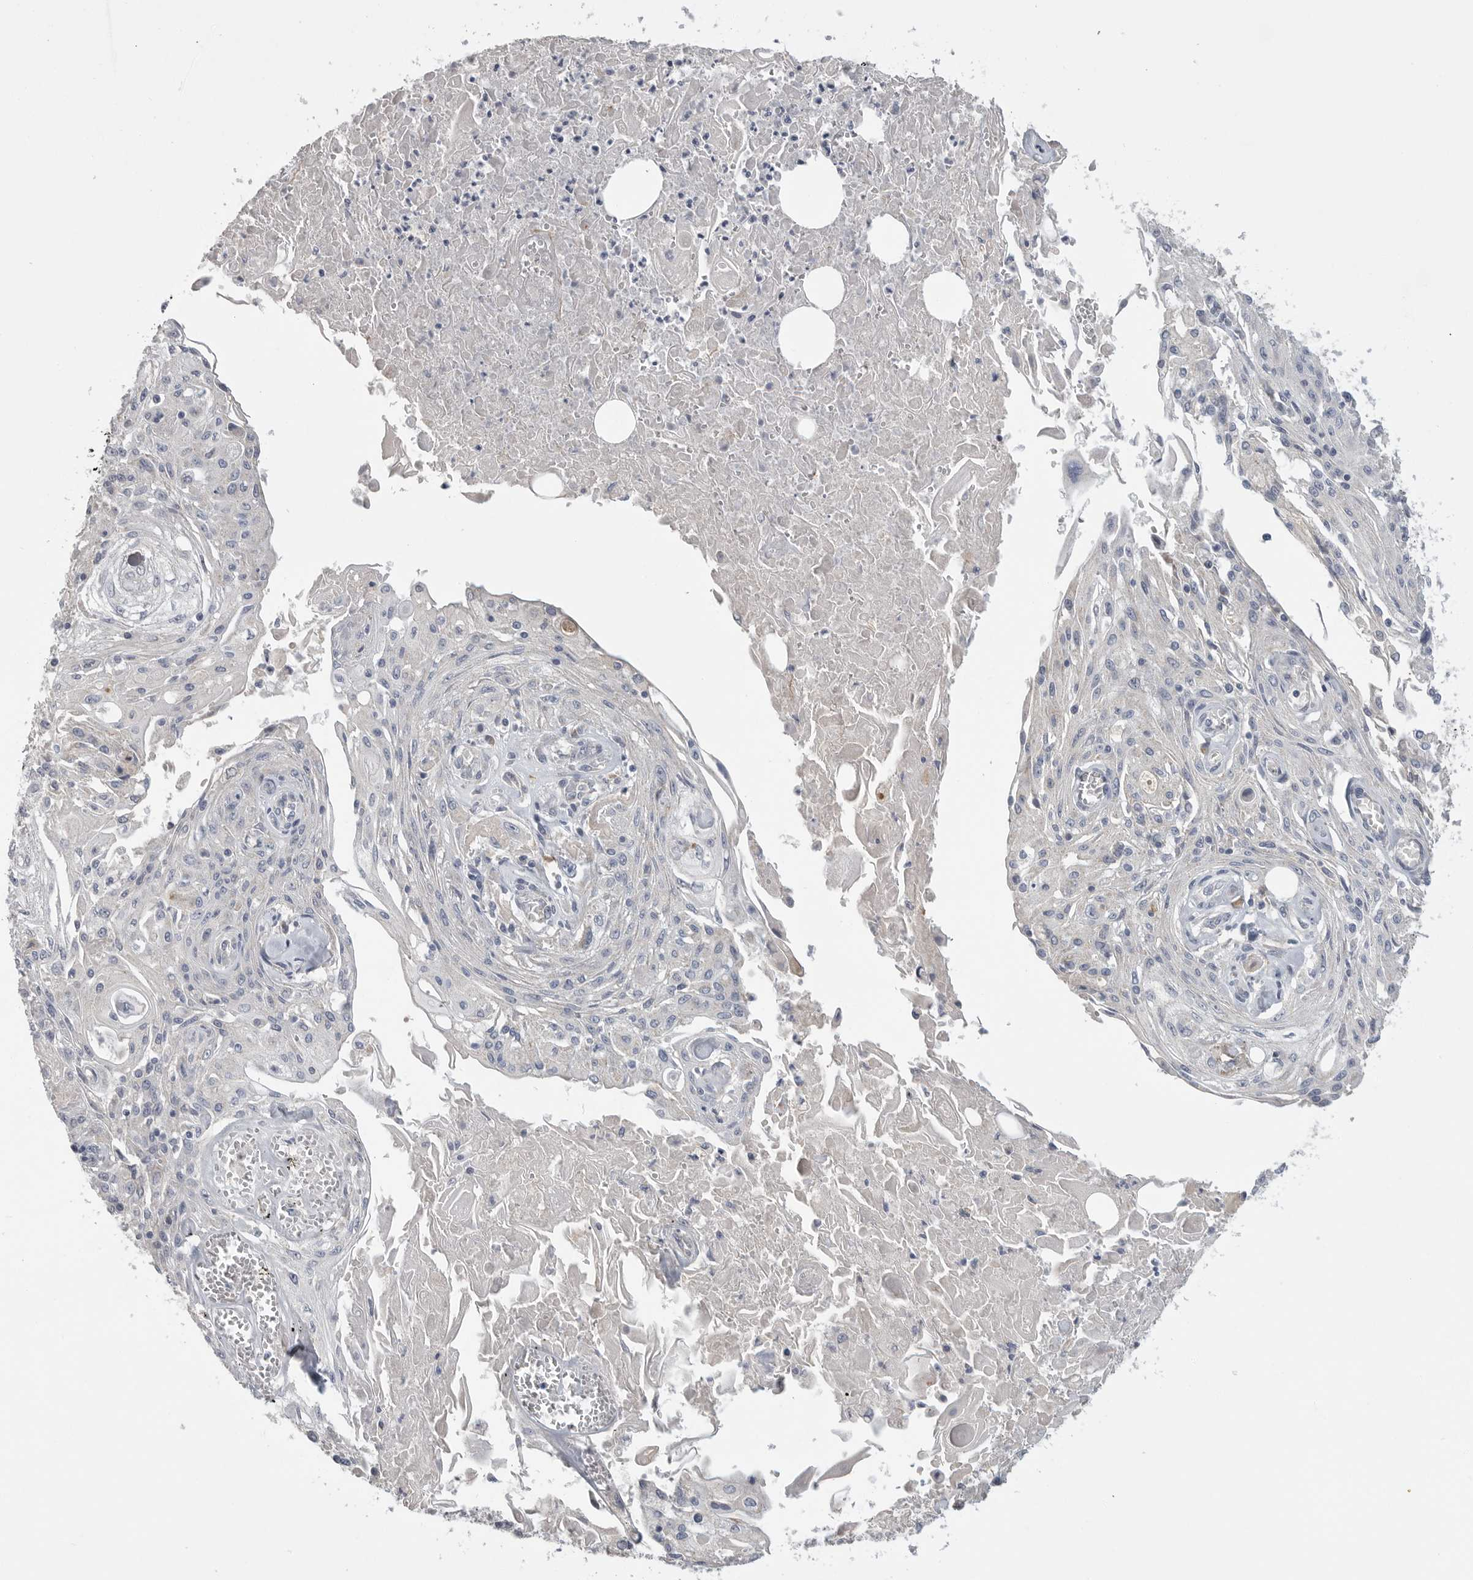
{"staining": {"intensity": "negative", "quantity": "none", "location": "none"}, "tissue": "skin cancer", "cell_type": "Tumor cells", "image_type": "cancer", "snomed": [{"axis": "morphology", "description": "Squamous cell carcinoma, NOS"}, {"axis": "morphology", "description": "Squamous cell carcinoma, metastatic, NOS"}, {"axis": "topography", "description": "Skin"}, {"axis": "topography", "description": "Lymph node"}], "caption": "Tumor cells are negative for protein expression in human skin cancer (squamous cell carcinoma).", "gene": "SDC3", "patient": {"sex": "male", "age": 75}}